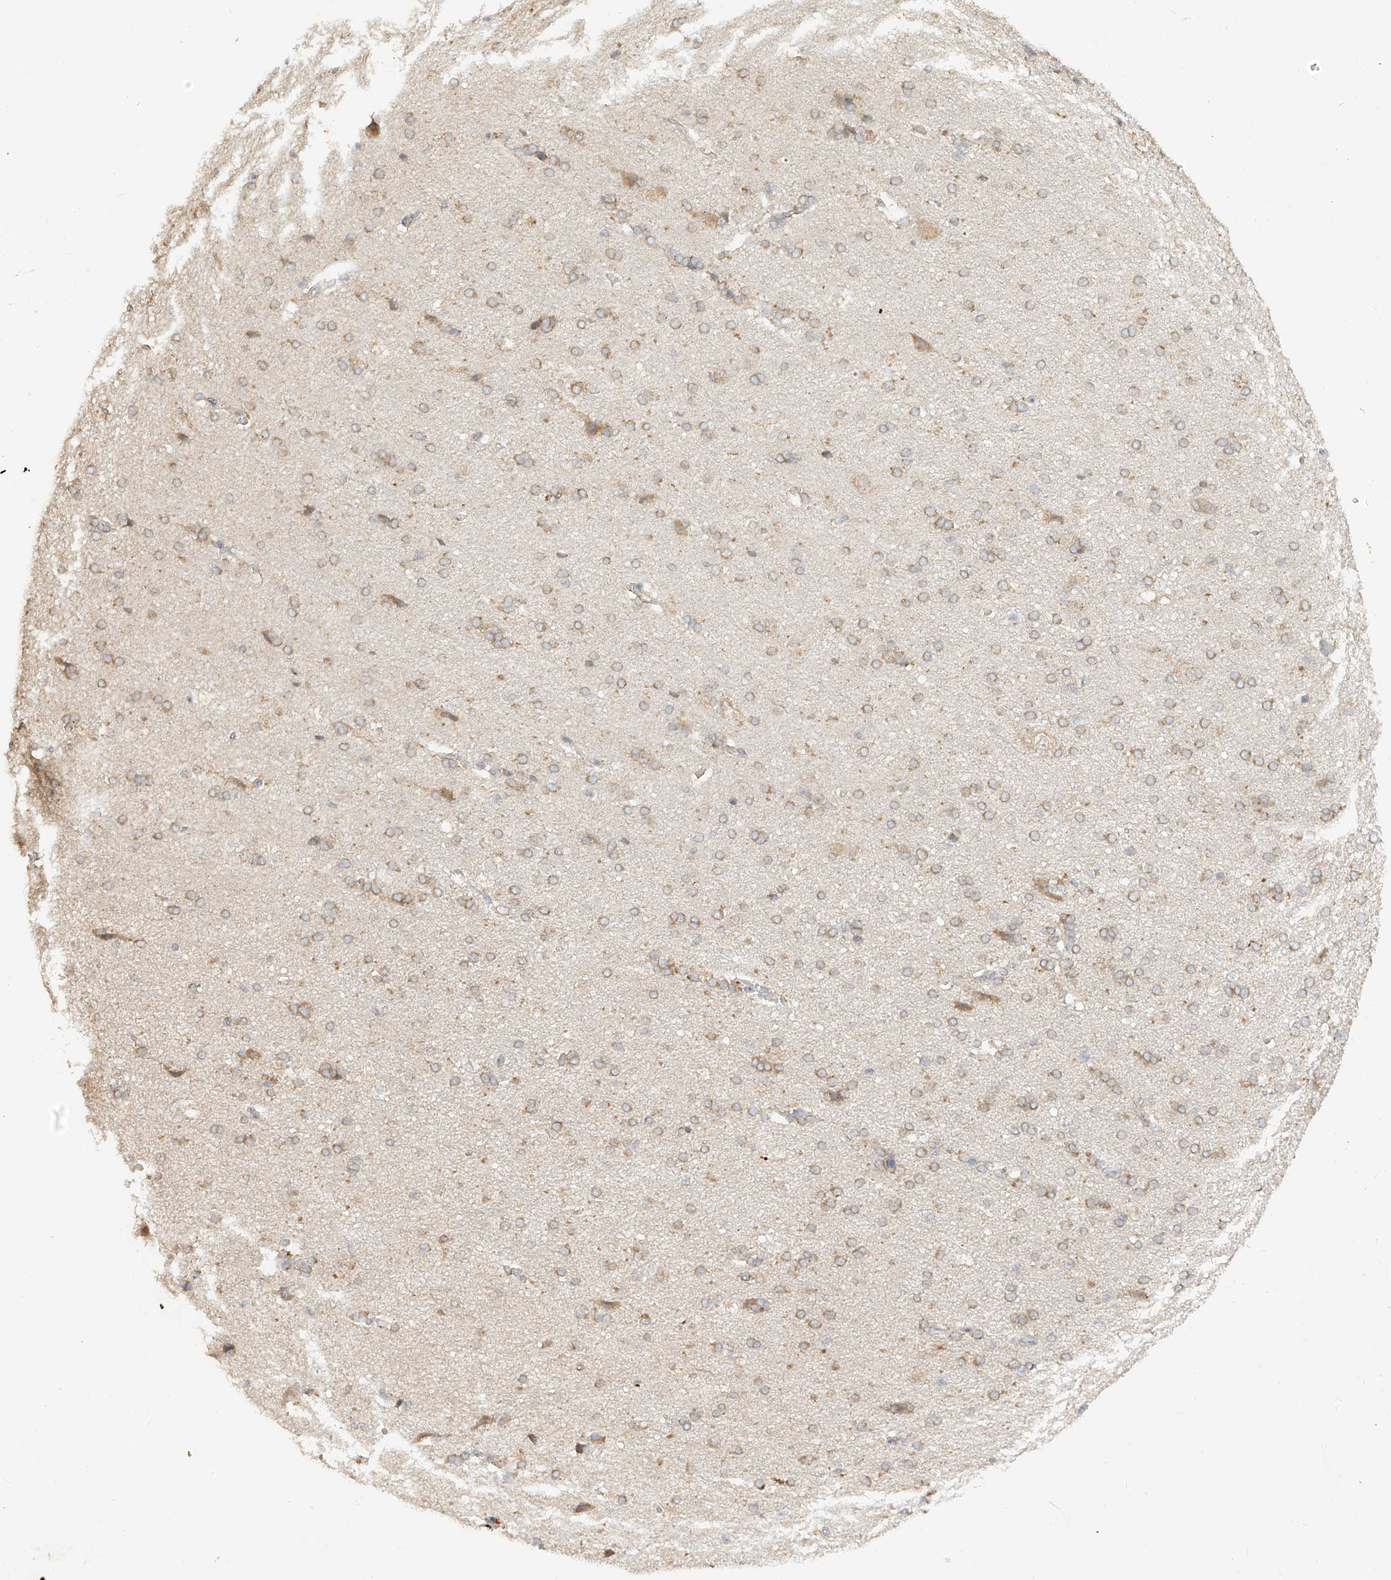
{"staining": {"intensity": "weak", "quantity": "<25%", "location": "cytoplasmic/membranous"}, "tissue": "cerebral cortex", "cell_type": "Endothelial cells", "image_type": "normal", "snomed": [{"axis": "morphology", "description": "Normal tissue, NOS"}, {"axis": "topography", "description": "Cerebral cortex"}], "caption": "Immunohistochemistry (IHC) photomicrograph of unremarkable human cerebral cortex stained for a protein (brown), which reveals no positivity in endothelial cells. (Brightfield microscopy of DAB IHC at high magnification).", "gene": "MTUS2", "patient": {"sex": "male", "age": 62}}